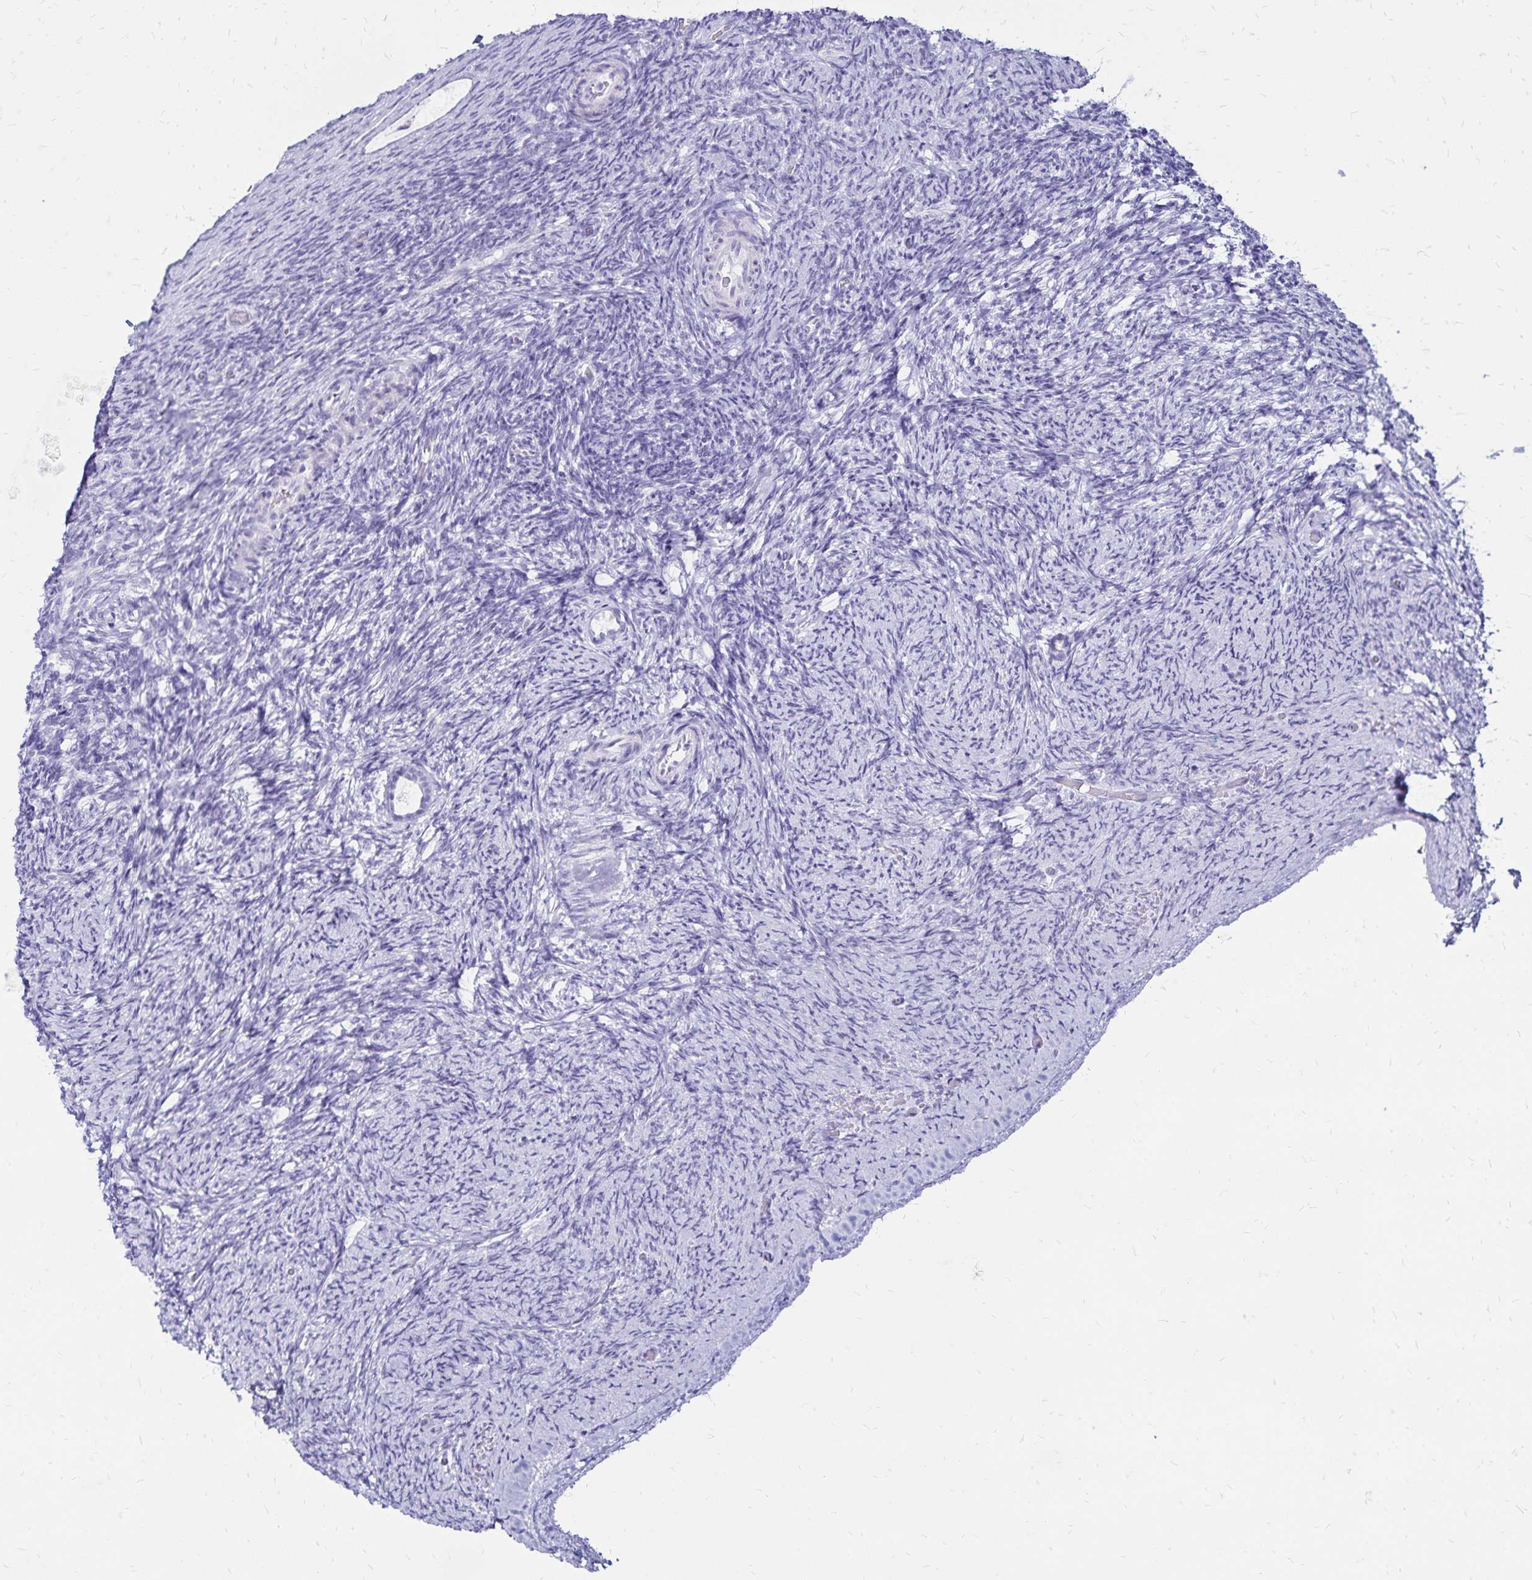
{"staining": {"intensity": "negative", "quantity": "none", "location": "none"}, "tissue": "ovary", "cell_type": "Follicle cells", "image_type": "normal", "snomed": [{"axis": "morphology", "description": "Normal tissue, NOS"}, {"axis": "topography", "description": "Ovary"}], "caption": "Immunohistochemistry histopathology image of benign ovary stained for a protein (brown), which exhibits no staining in follicle cells. Nuclei are stained in blue.", "gene": "LIN28B", "patient": {"sex": "female", "age": 34}}